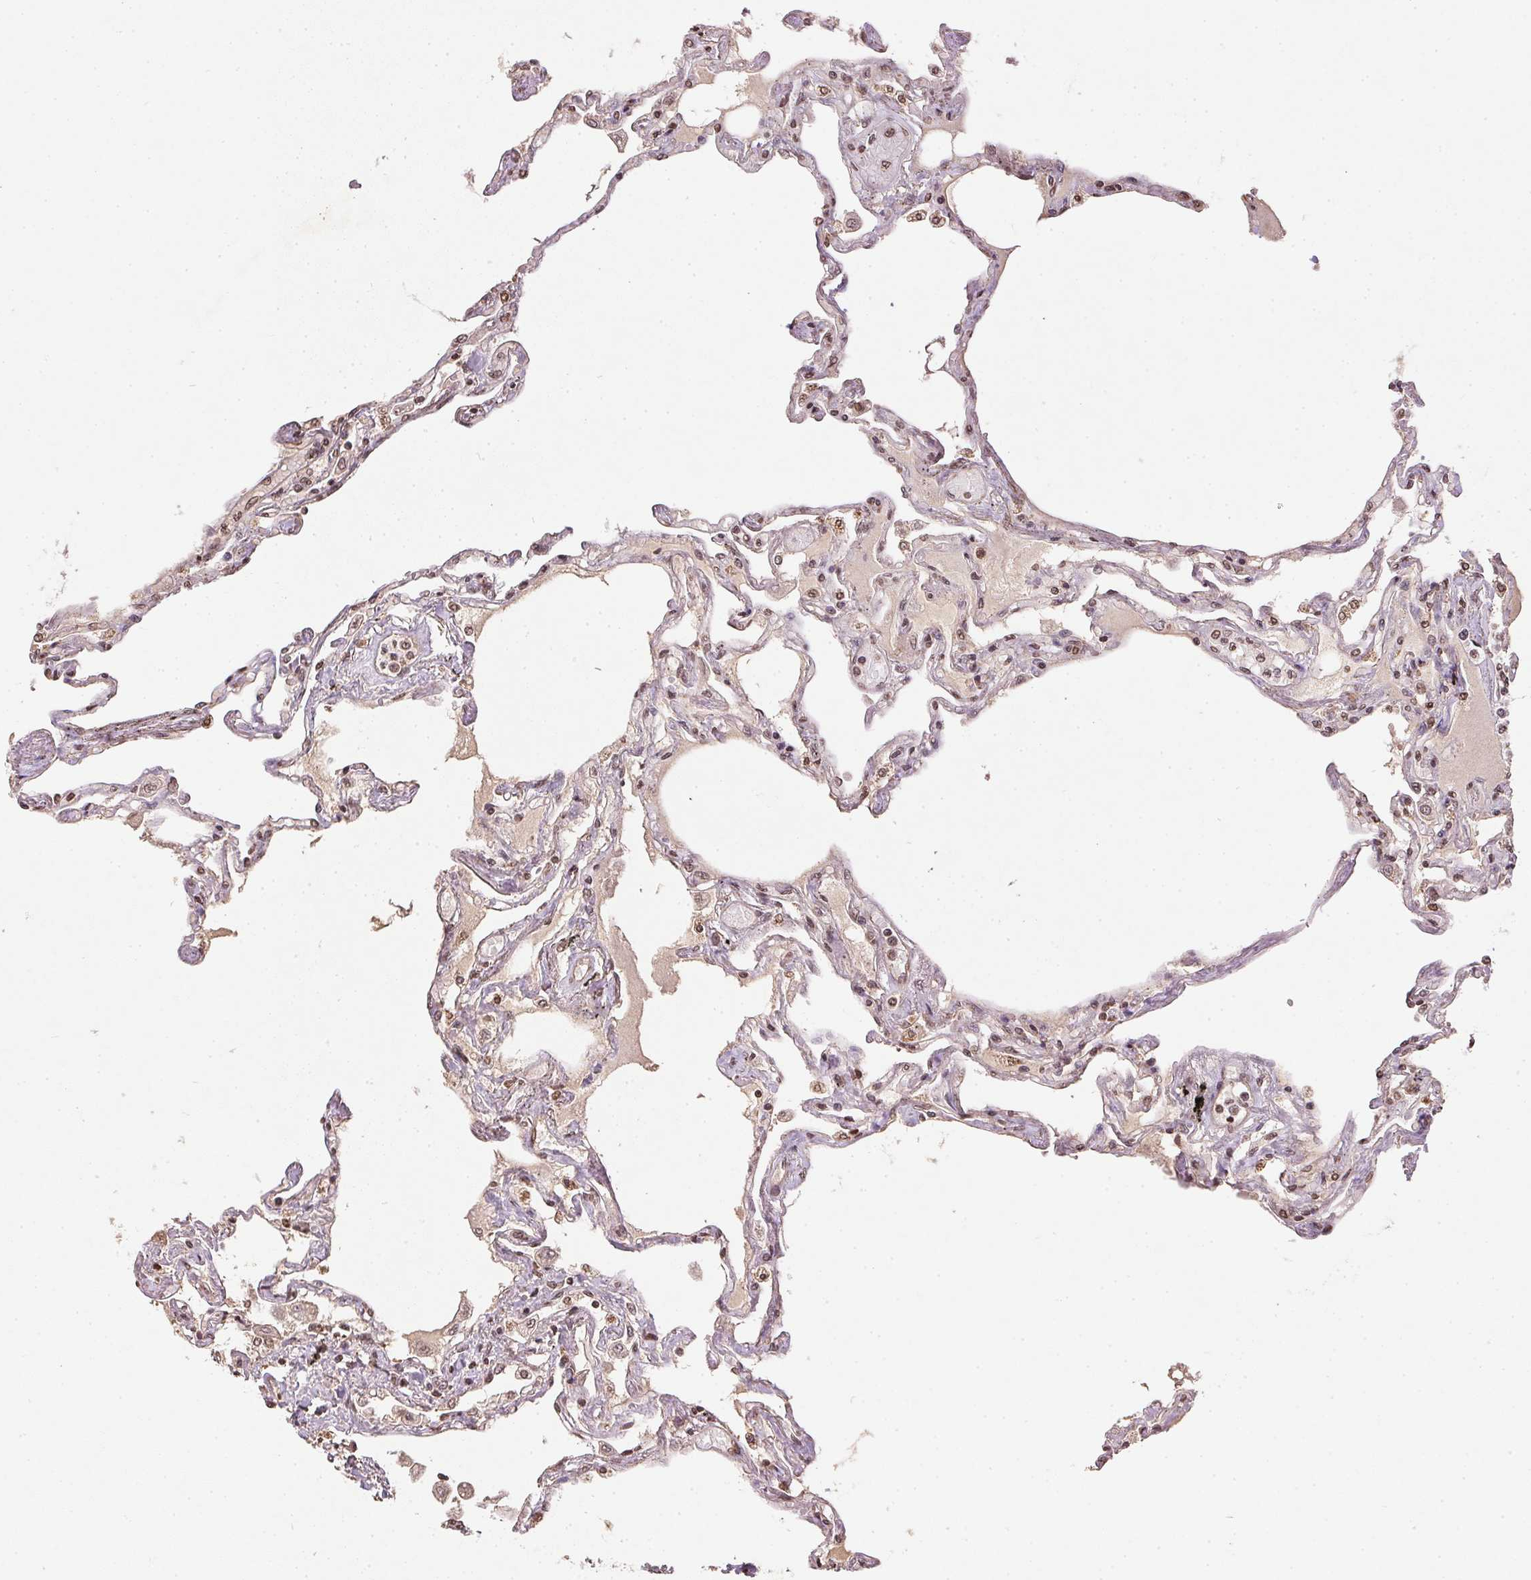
{"staining": {"intensity": "weak", "quantity": "25%-75%", "location": "cytoplasmic/membranous"}, "tissue": "lung", "cell_type": "Alveolar cells", "image_type": "normal", "snomed": [{"axis": "morphology", "description": "Normal tissue, NOS"}, {"axis": "morphology", "description": "Adenocarcinoma, NOS"}, {"axis": "topography", "description": "Cartilage tissue"}, {"axis": "topography", "description": "Lung"}], "caption": "Immunohistochemistry micrograph of normal human lung stained for a protein (brown), which shows low levels of weak cytoplasmic/membranous positivity in approximately 25%-75% of alveolar cells.", "gene": "SPRED2", "patient": {"sex": "female", "age": 67}}